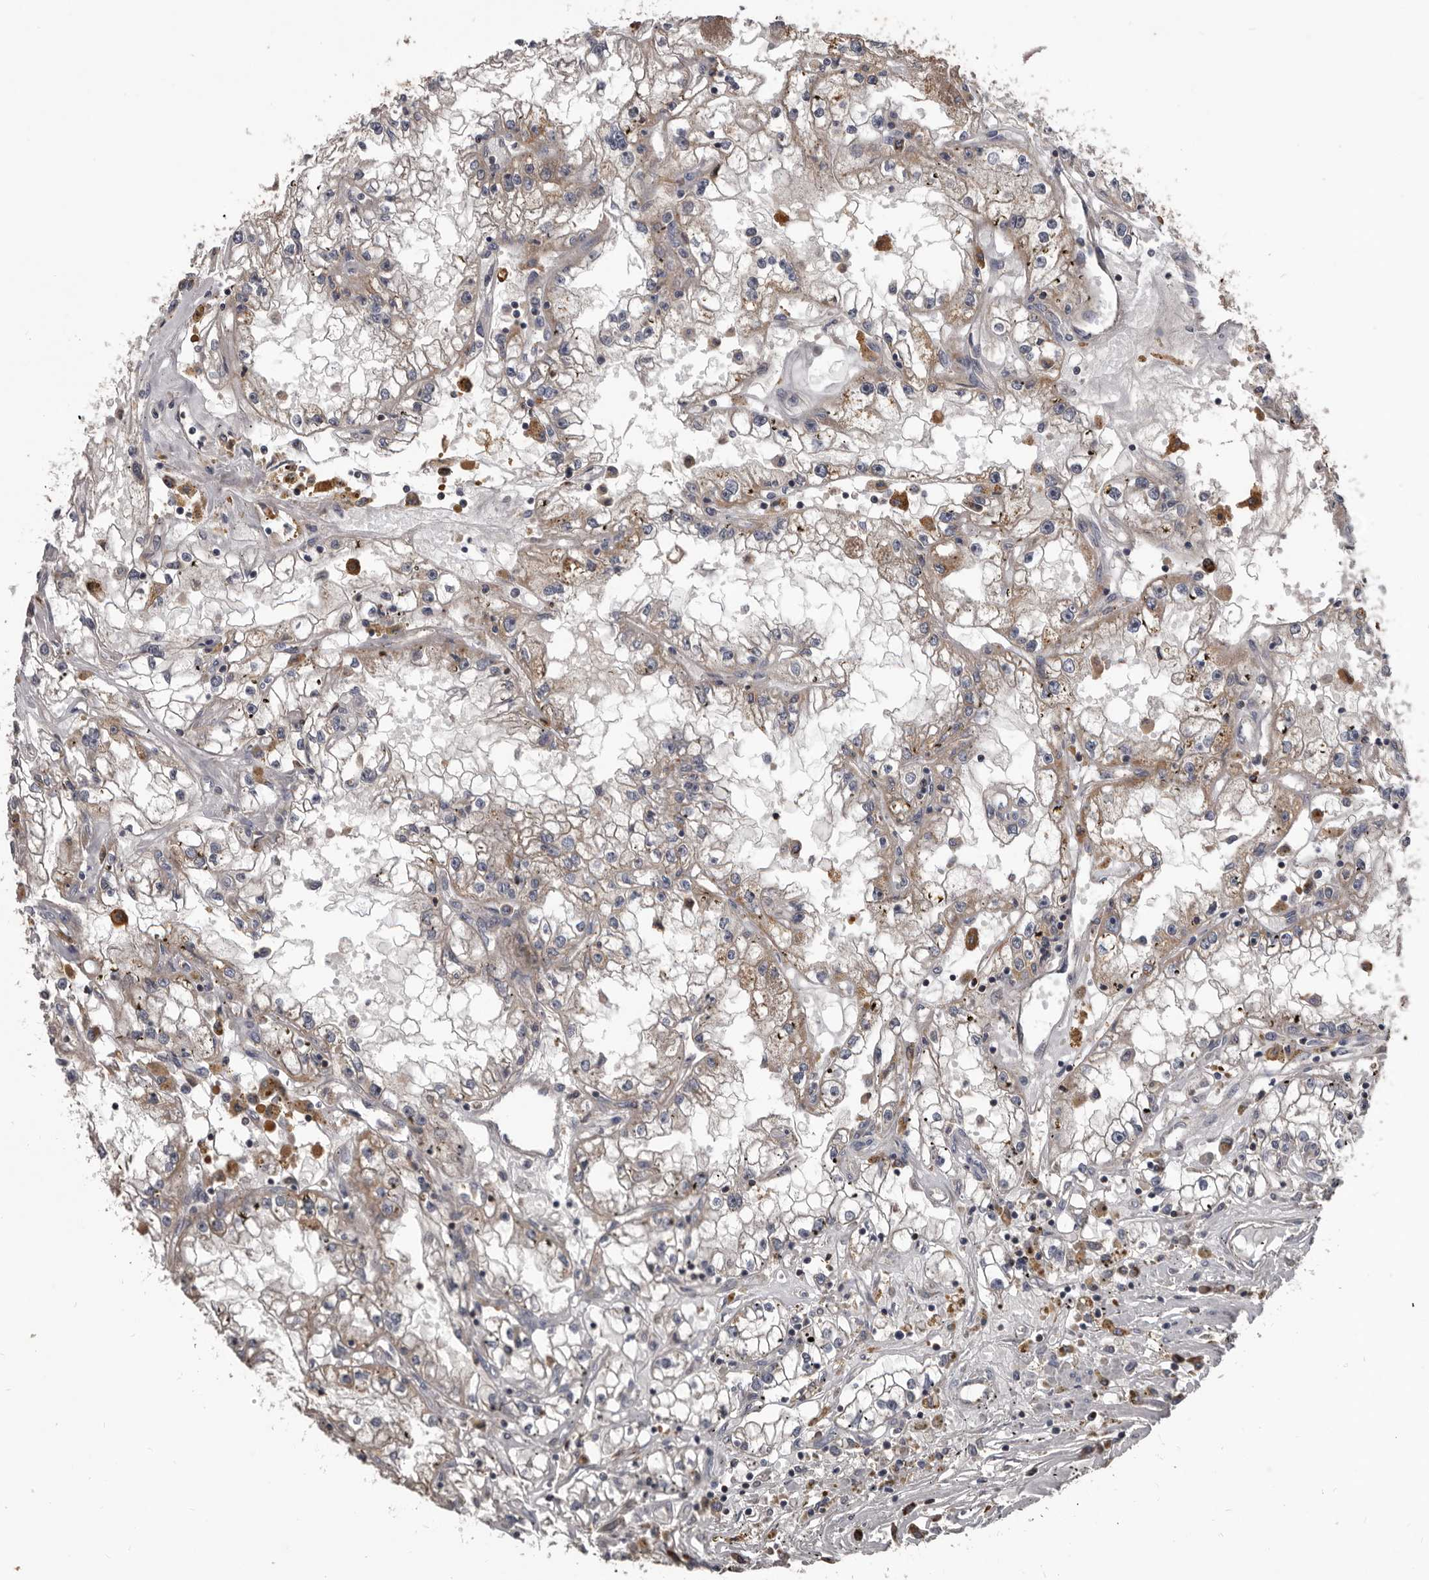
{"staining": {"intensity": "moderate", "quantity": ">75%", "location": "cytoplasmic/membranous"}, "tissue": "renal cancer", "cell_type": "Tumor cells", "image_type": "cancer", "snomed": [{"axis": "morphology", "description": "Adenocarcinoma, NOS"}, {"axis": "topography", "description": "Kidney"}], "caption": "Immunohistochemical staining of renal adenocarcinoma demonstrates moderate cytoplasmic/membranous protein expression in approximately >75% of tumor cells.", "gene": "ALDH5A1", "patient": {"sex": "male", "age": 56}}